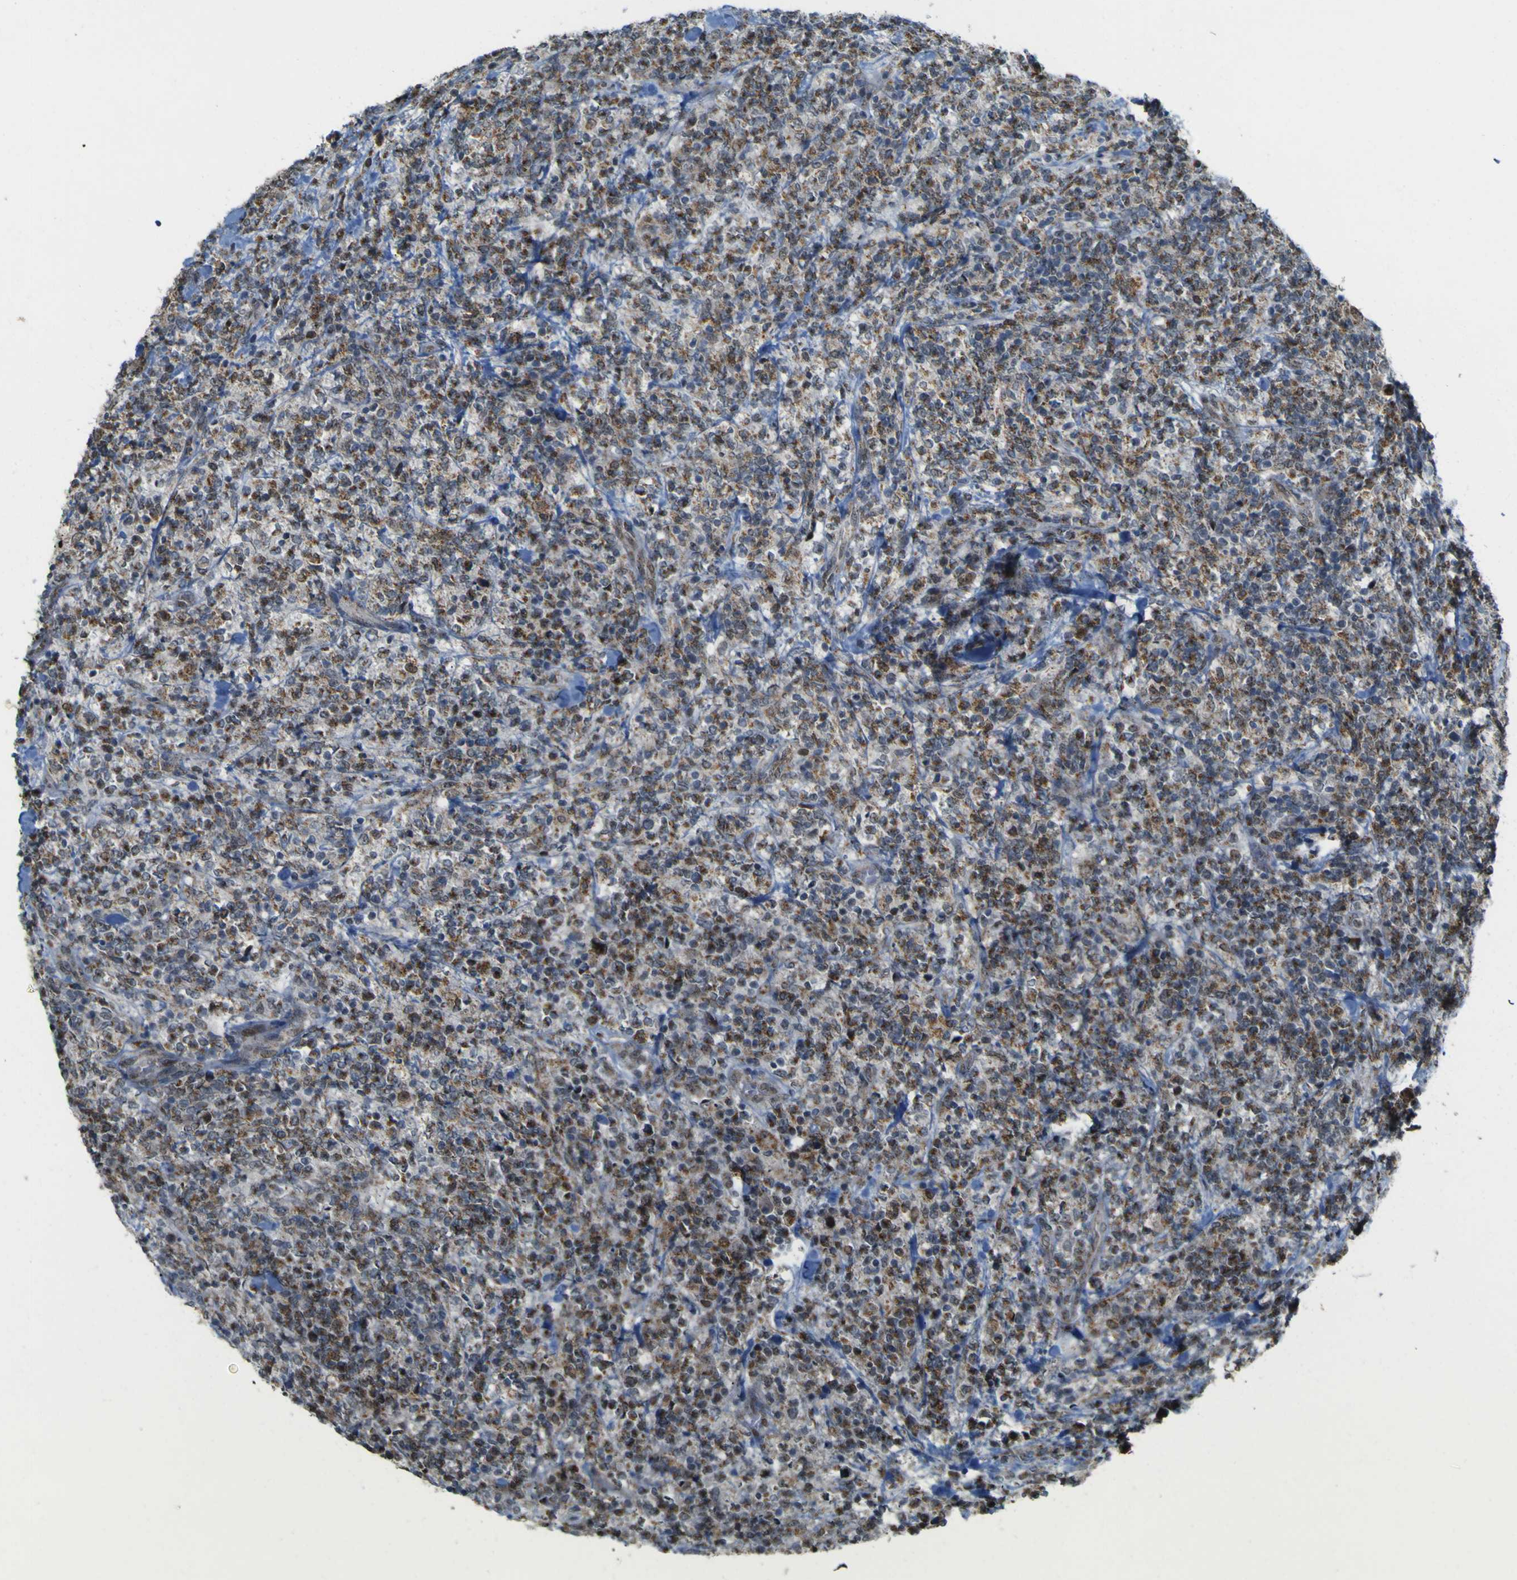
{"staining": {"intensity": "moderate", "quantity": ">75%", "location": "cytoplasmic/membranous"}, "tissue": "lymphoma", "cell_type": "Tumor cells", "image_type": "cancer", "snomed": [{"axis": "morphology", "description": "Malignant lymphoma, non-Hodgkin's type, High grade"}, {"axis": "topography", "description": "Soft tissue"}], "caption": "Moderate cytoplasmic/membranous protein staining is seen in about >75% of tumor cells in malignant lymphoma, non-Hodgkin's type (high-grade).", "gene": "ACBD5", "patient": {"sex": "male", "age": 18}}